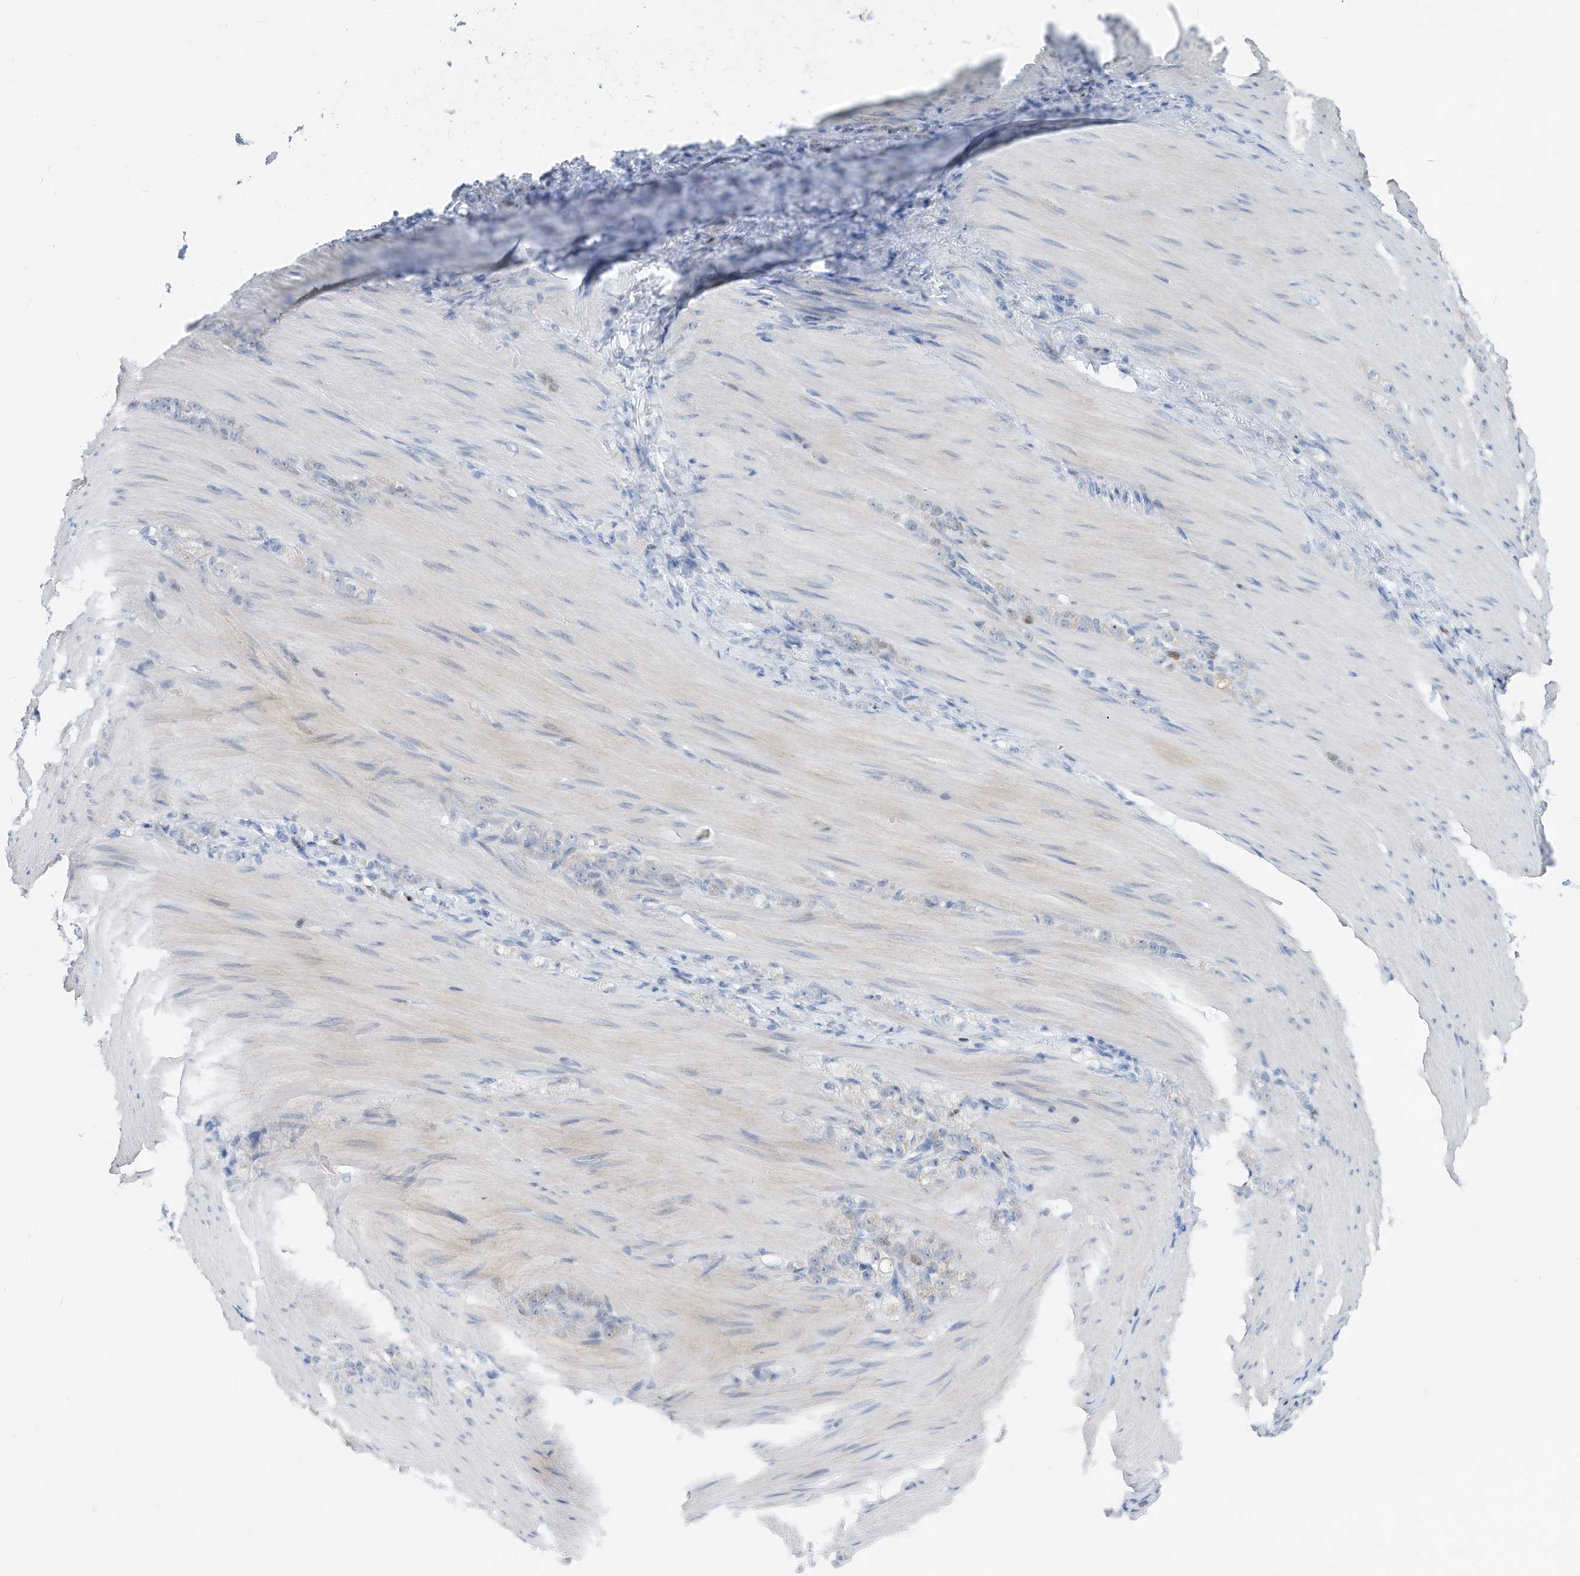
{"staining": {"intensity": "negative", "quantity": "none", "location": "none"}, "tissue": "stomach cancer", "cell_type": "Tumor cells", "image_type": "cancer", "snomed": [{"axis": "morphology", "description": "Normal tissue, NOS"}, {"axis": "morphology", "description": "Adenocarcinoma, NOS"}, {"axis": "topography", "description": "Stomach"}], "caption": "High magnification brightfield microscopy of stomach cancer (adenocarcinoma) stained with DAB (brown) and counterstained with hematoxylin (blue): tumor cells show no significant expression.", "gene": "FRS3", "patient": {"sex": "male", "age": 82}}